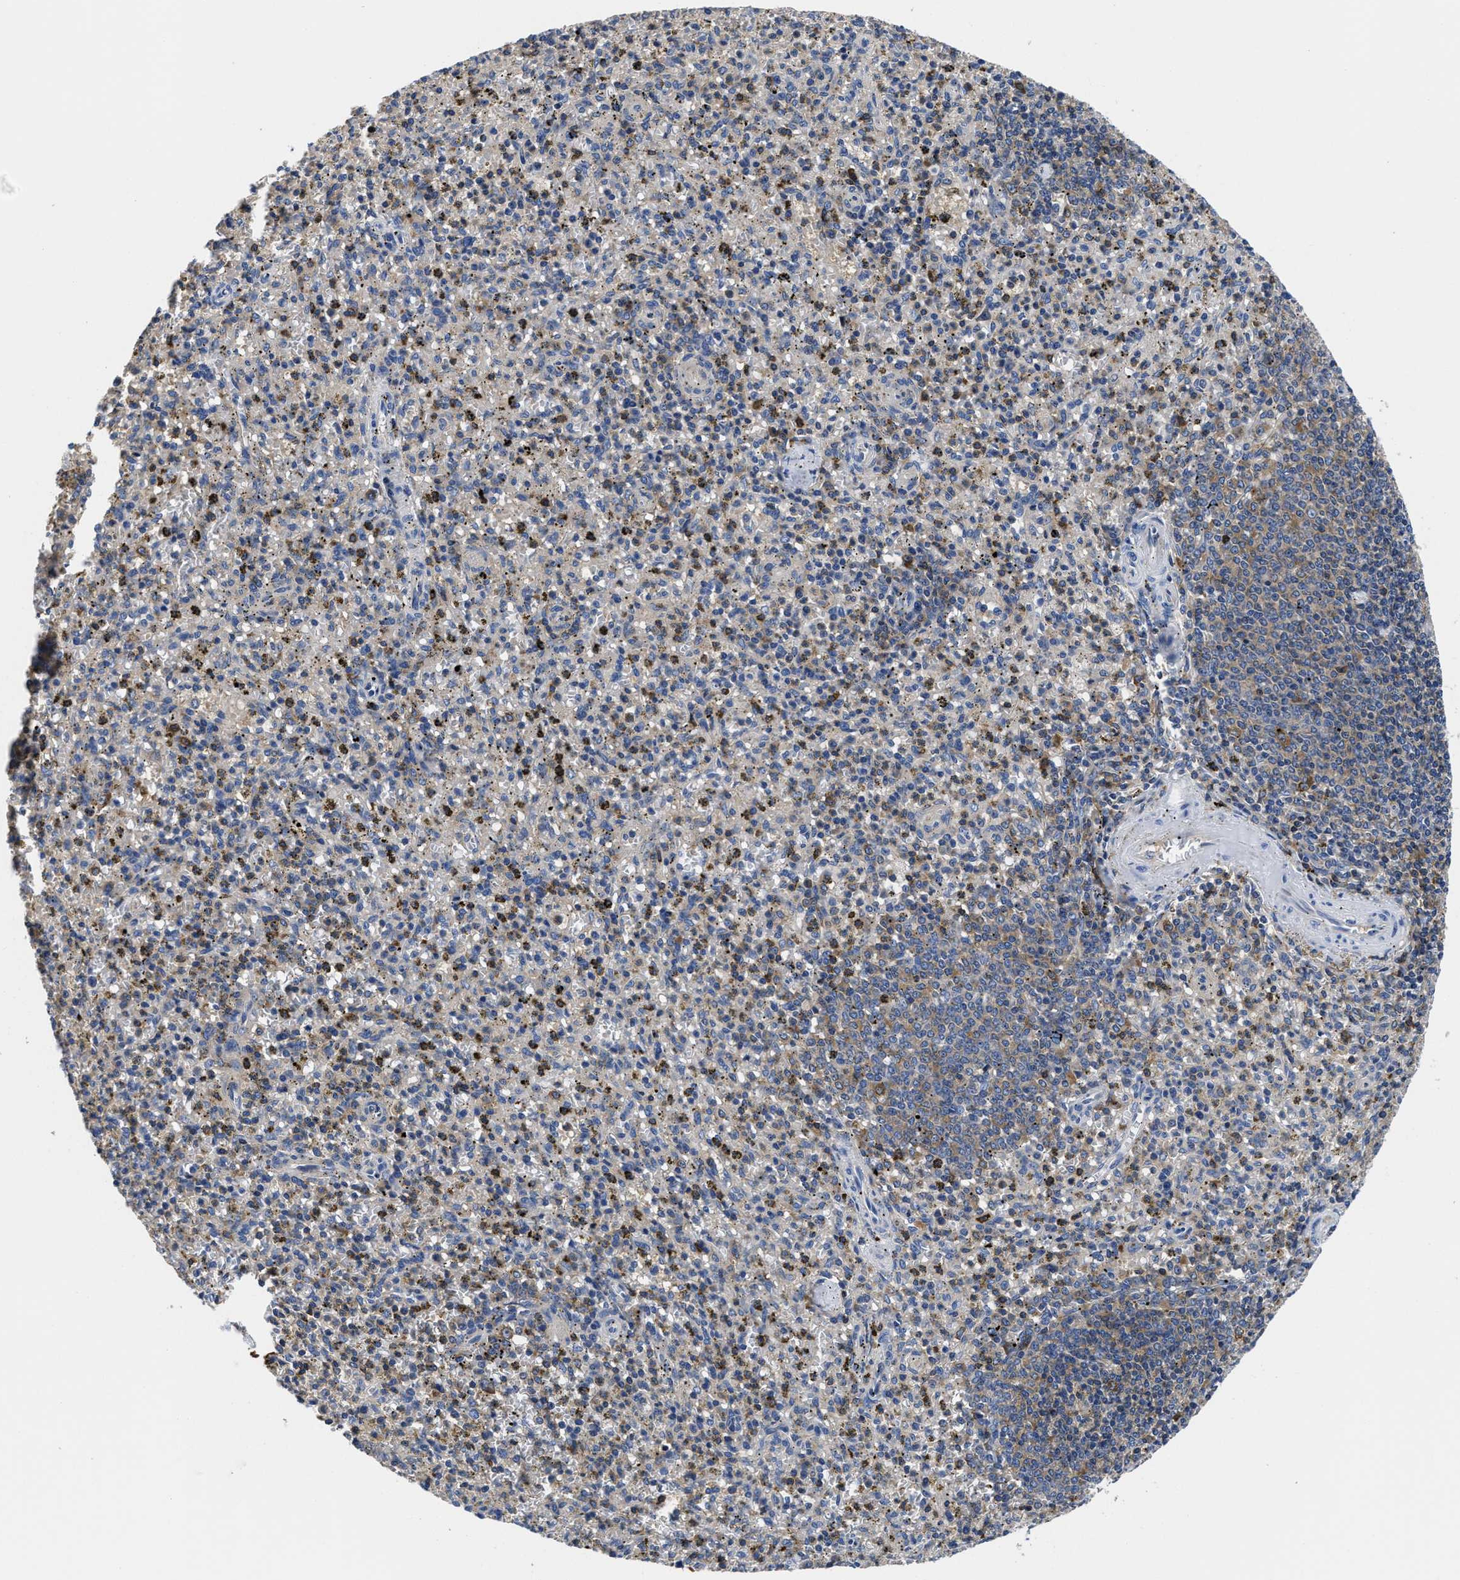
{"staining": {"intensity": "moderate", "quantity": "<25%", "location": "cytoplasmic/membranous"}, "tissue": "spleen", "cell_type": "Cells in red pulp", "image_type": "normal", "snomed": [{"axis": "morphology", "description": "Normal tissue, NOS"}, {"axis": "topography", "description": "Spleen"}], "caption": "Immunohistochemistry staining of normal spleen, which displays low levels of moderate cytoplasmic/membranous staining in approximately <25% of cells in red pulp indicating moderate cytoplasmic/membranous protein staining. The staining was performed using DAB (3,3'-diaminobenzidine) (brown) for protein detection and nuclei were counterstained in hematoxylin (blue).", "gene": "YARS1", "patient": {"sex": "male", "age": 72}}